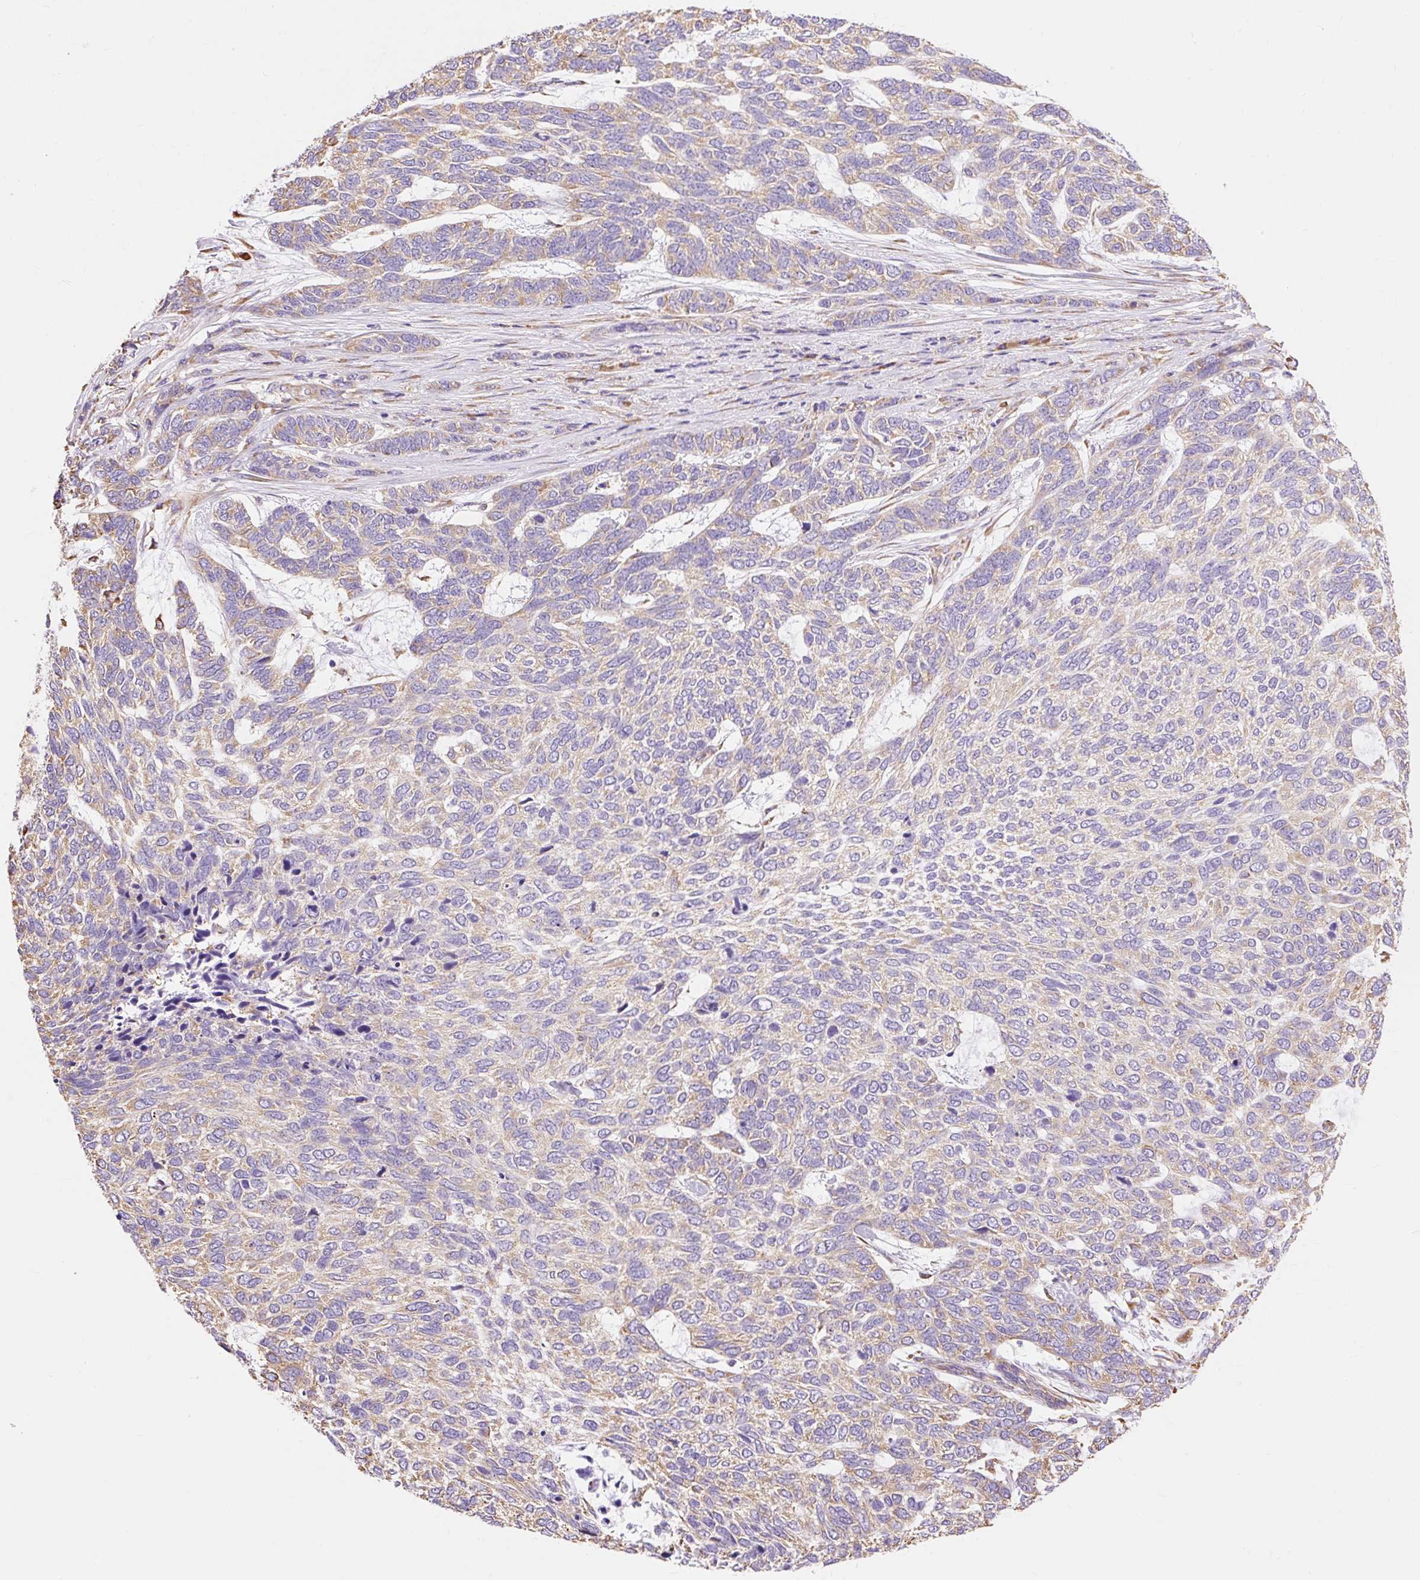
{"staining": {"intensity": "weak", "quantity": "25%-75%", "location": "cytoplasmic/membranous"}, "tissue": "skin cancer", "cell_type": "Tumor cells", "image_type": "cancer", "snomed": [{"axis": "morphology", "description": "Basal cell carcinoma"}, {"axis": "topography", "description": "Skin"}], "caption": "IHC of human basal cell carcinoma (skin) displays low levels of weak cytoplasmic/membranous expression in about 25%-75% of tumor cells. (DAB IHC with brightfield microscopy, high magnification).", "gene": "RPS17", "patient": {"sex": "female", "age": 65}}